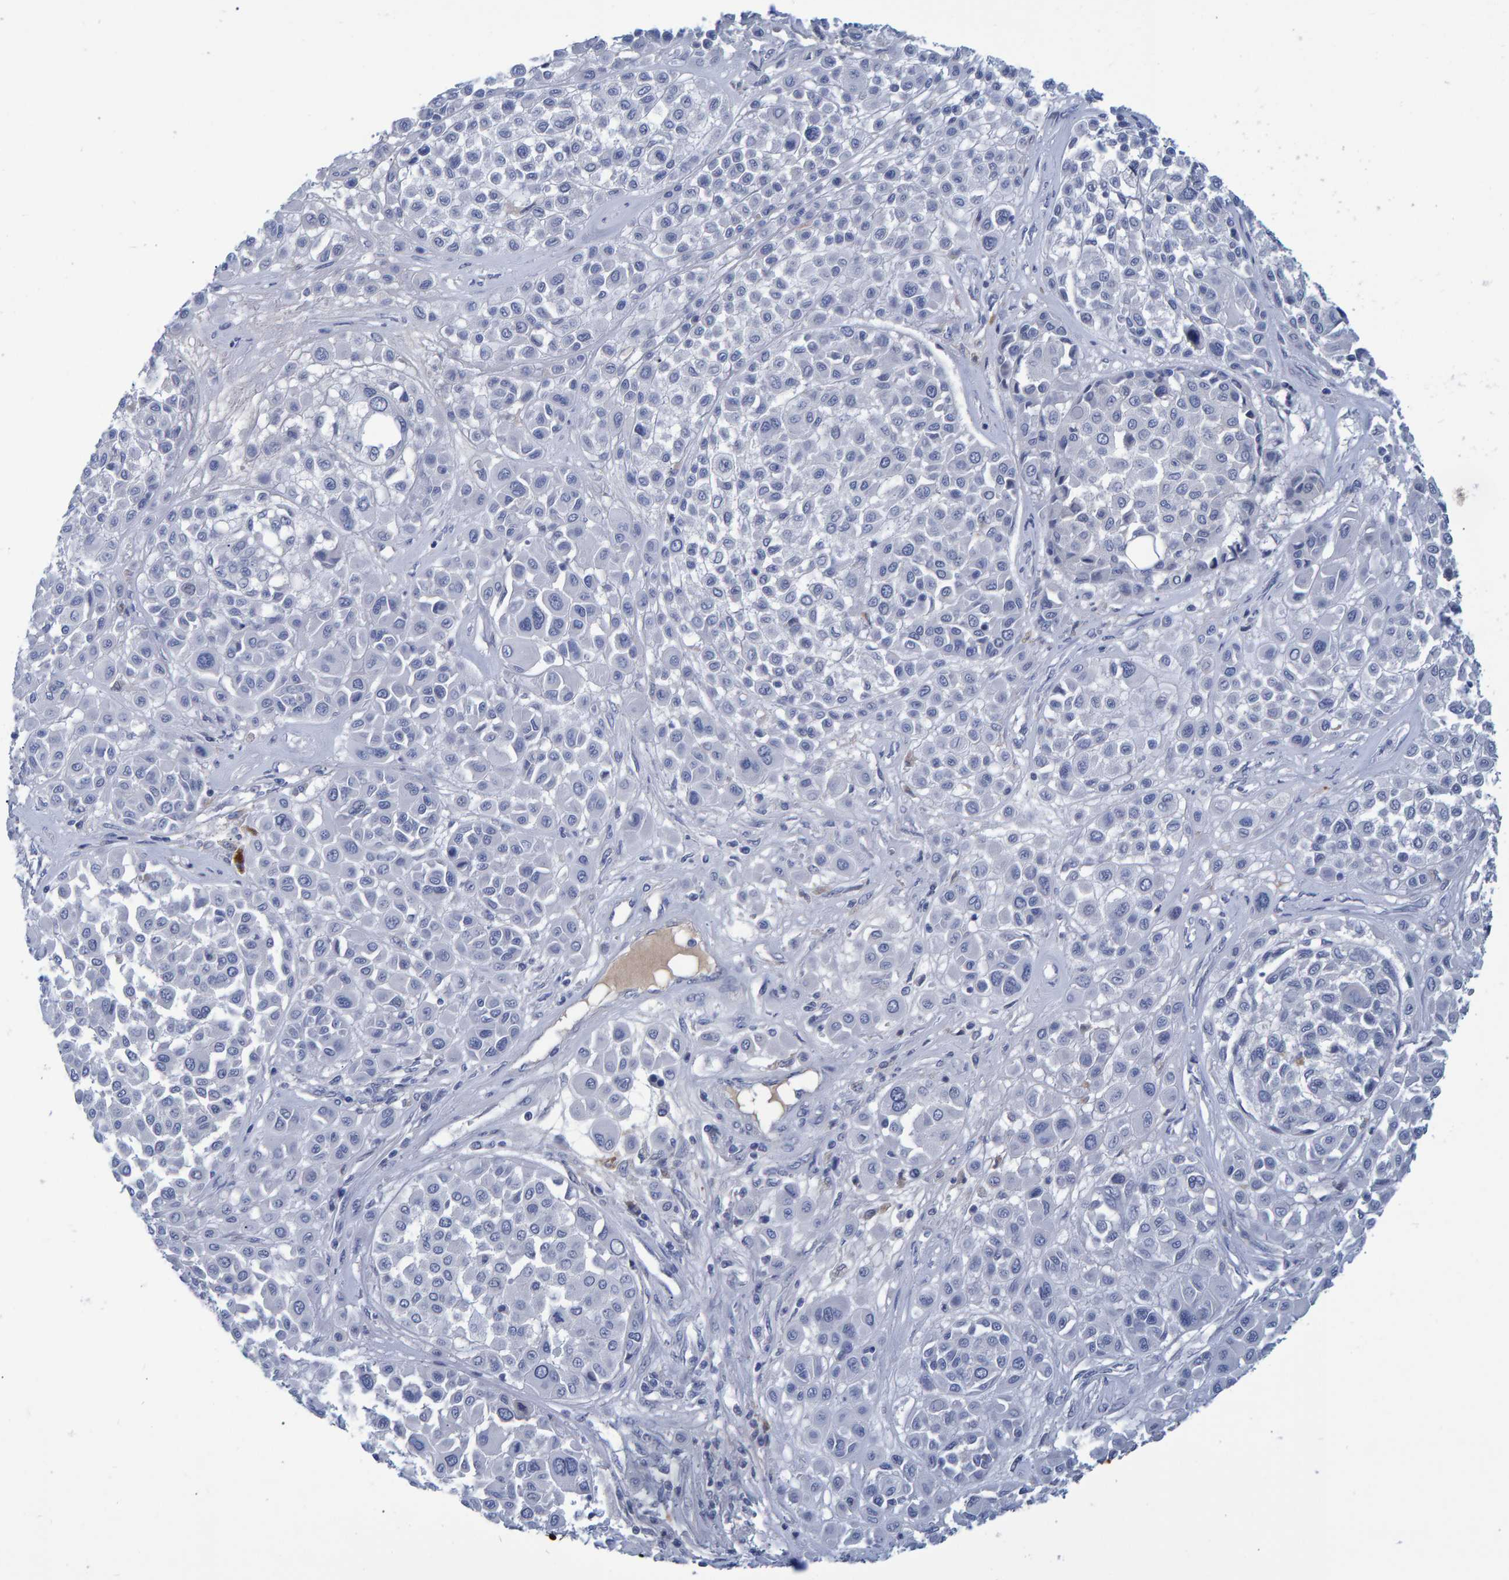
{"staining": {"intensity": "negative", "quantity": "none", "location": "none"}, "tissue": "melanoma", "cell_type": "Tumor cells", "image_type": "cancer", "snomed": [{"axis": "morphology", "description": "Malignant melanoma, Metastatic site"}, {"axis": "topography", "description": "Soft tissue"}], "caption": "IHC photomicrograph of neoplastic tissue: melanoma stained with DAB demonstrates no significant protein staining in tumor cells.", "gene": "PROCA1", "patient": {"sex": "male", "age": 41}}